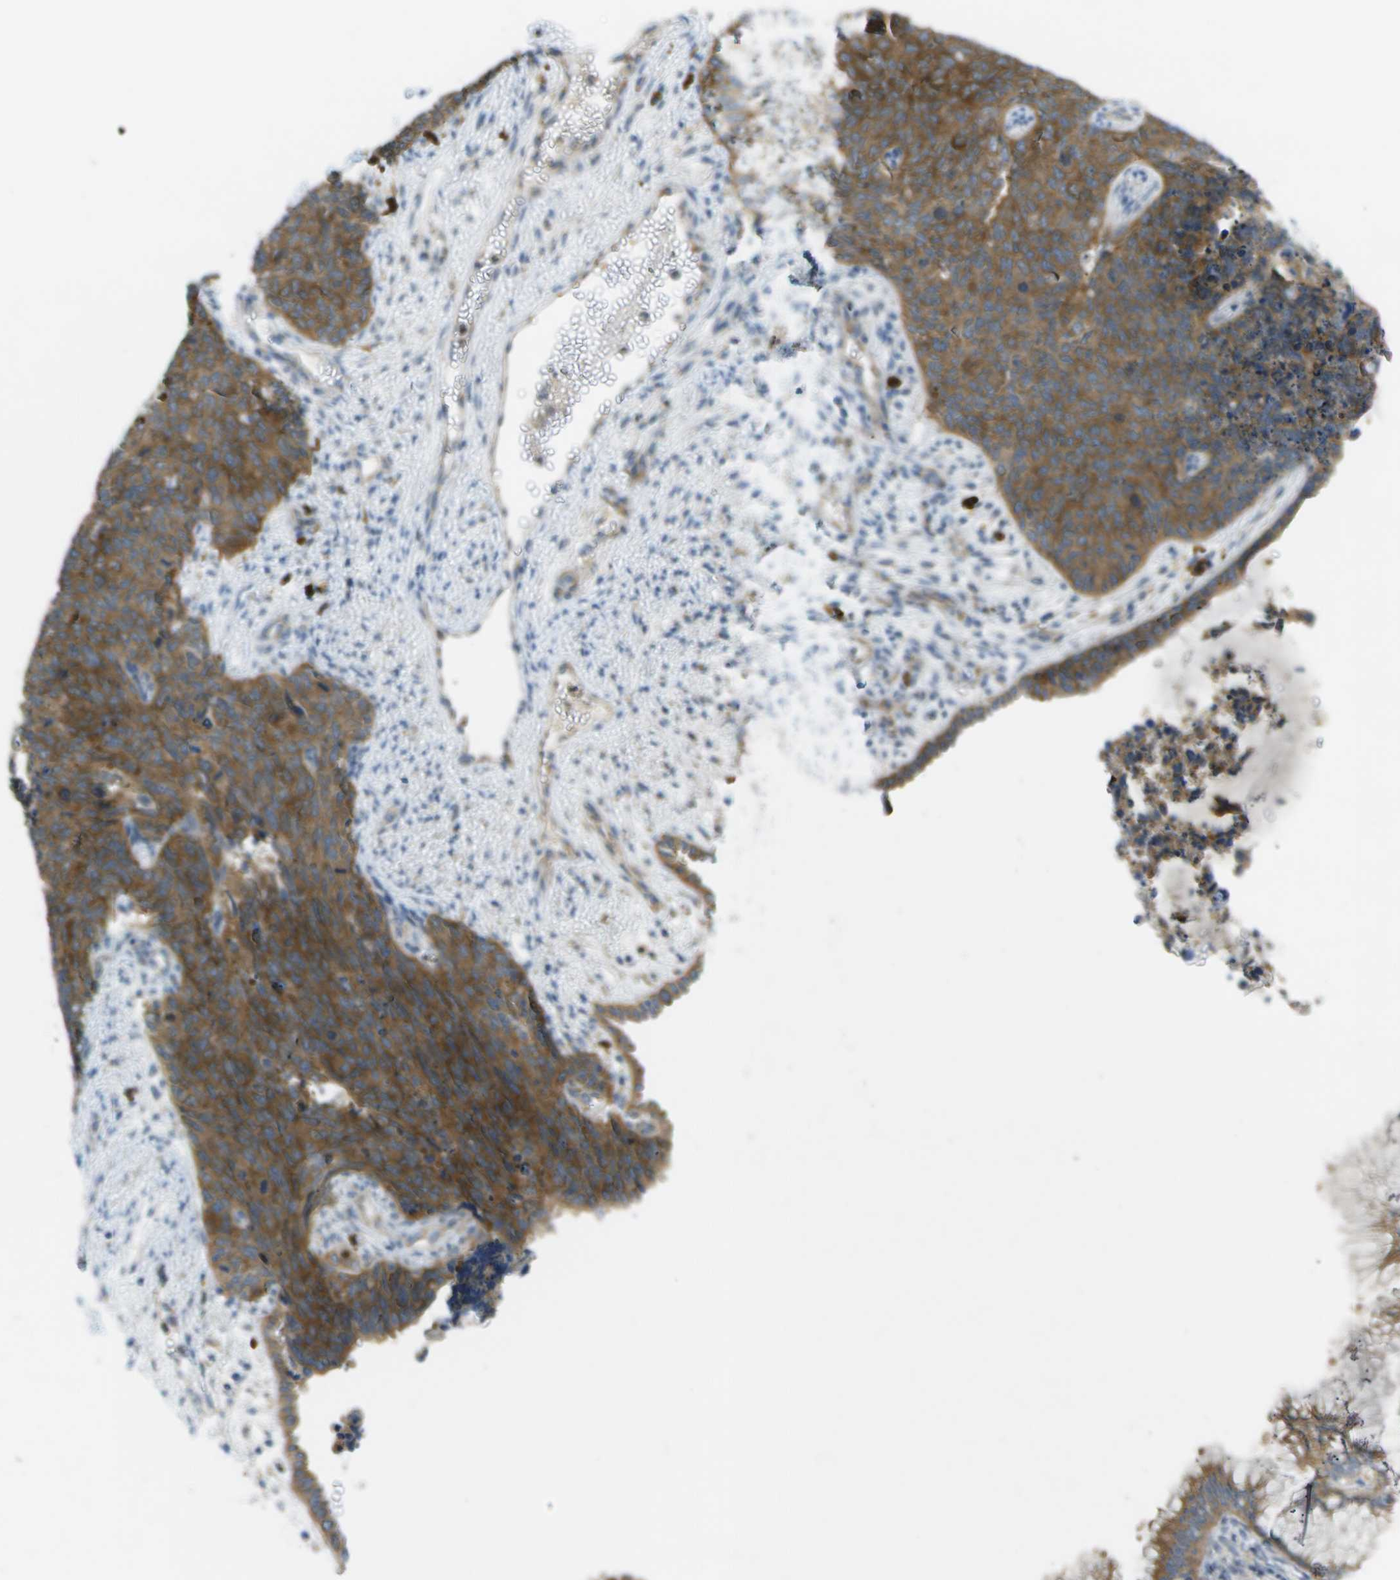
{"staining": {"intensity": "moderate", "quantity": ">75%", "location": "cytoplasmic/membranous"}, "tissue": "cervical cancer", "cell_type": "Tumor cells", "image_type": "cancer", "snomed": [{"axis": "morphology", "description": "Squamous cell carcinoma, NOS"}, {"axis": "topography", "description": "Cervix"}], "caption": "This photomicrograph exhibits immunohistochemistry (IHC) staining of cervical squamous cell carcinoma, with medium moderate cytoplasmic/membranous staining in approximately >75% of tumor cells.", "gene": "WNK2", "patient": {"sex": "female", "age": 63}}